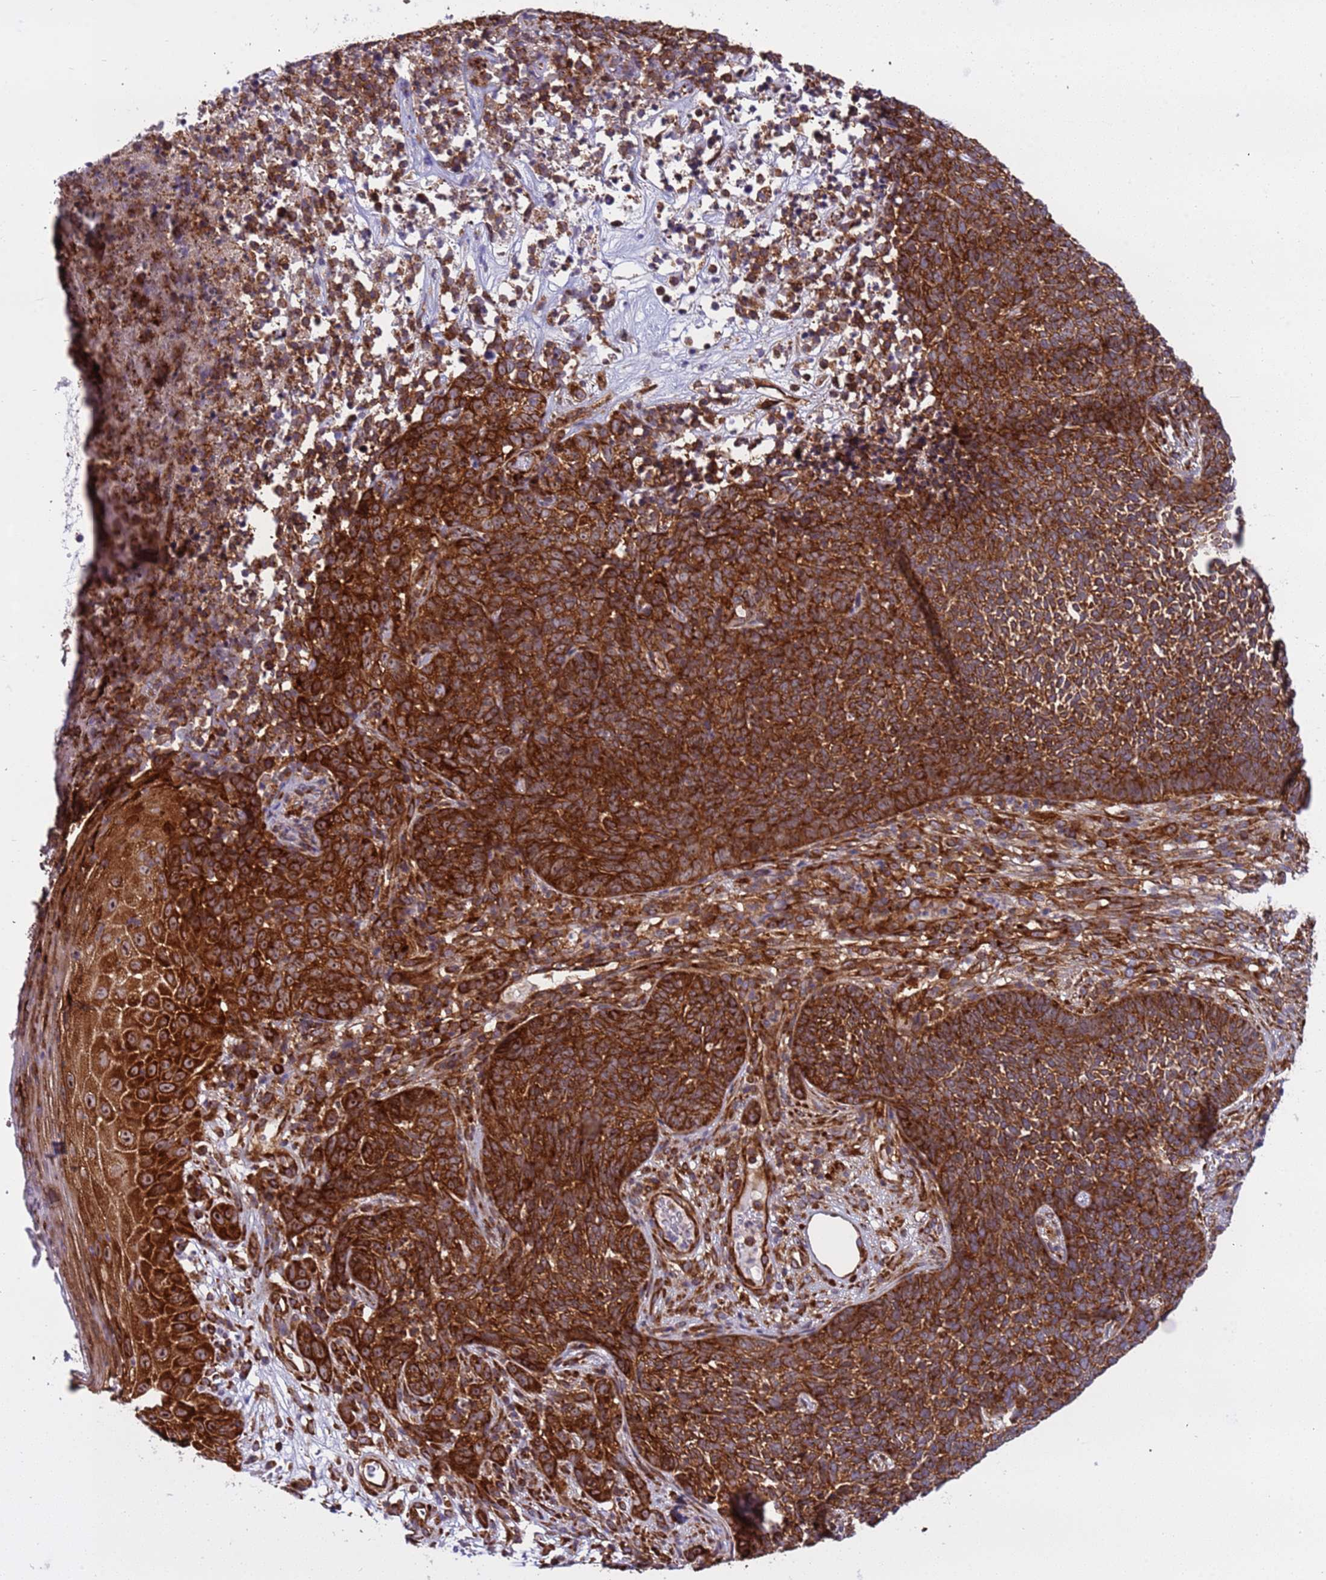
{"staining": {"intensity": "strong", "quantity": ">75%", "location": "cytoplasmic/membranous"}, "tissue": "skin cancer", "cell_type": "Tumor cells", "image_type": "cancer", "snomed": [{"axis": "morphology", "description": "Basal cell carcinoma"}, {"axis": "topography", "description": "Skin"}], "caption": "Immunohistochemistry (DAB (3,3'-diaminobenzidine)) staining of human skin basal cell carcinoma exhibits strong cytoplasmic/membranous protein staining in approximately >75% of tumor cells. The staining is performed using DAB (3,3'-diaminobenzidine) brown chromogen to label protein expression. The nuclei are counter-stained blue using hematoxylin.", "gene": "RPL36", "patient": {"sex": "female", "age": 84}}